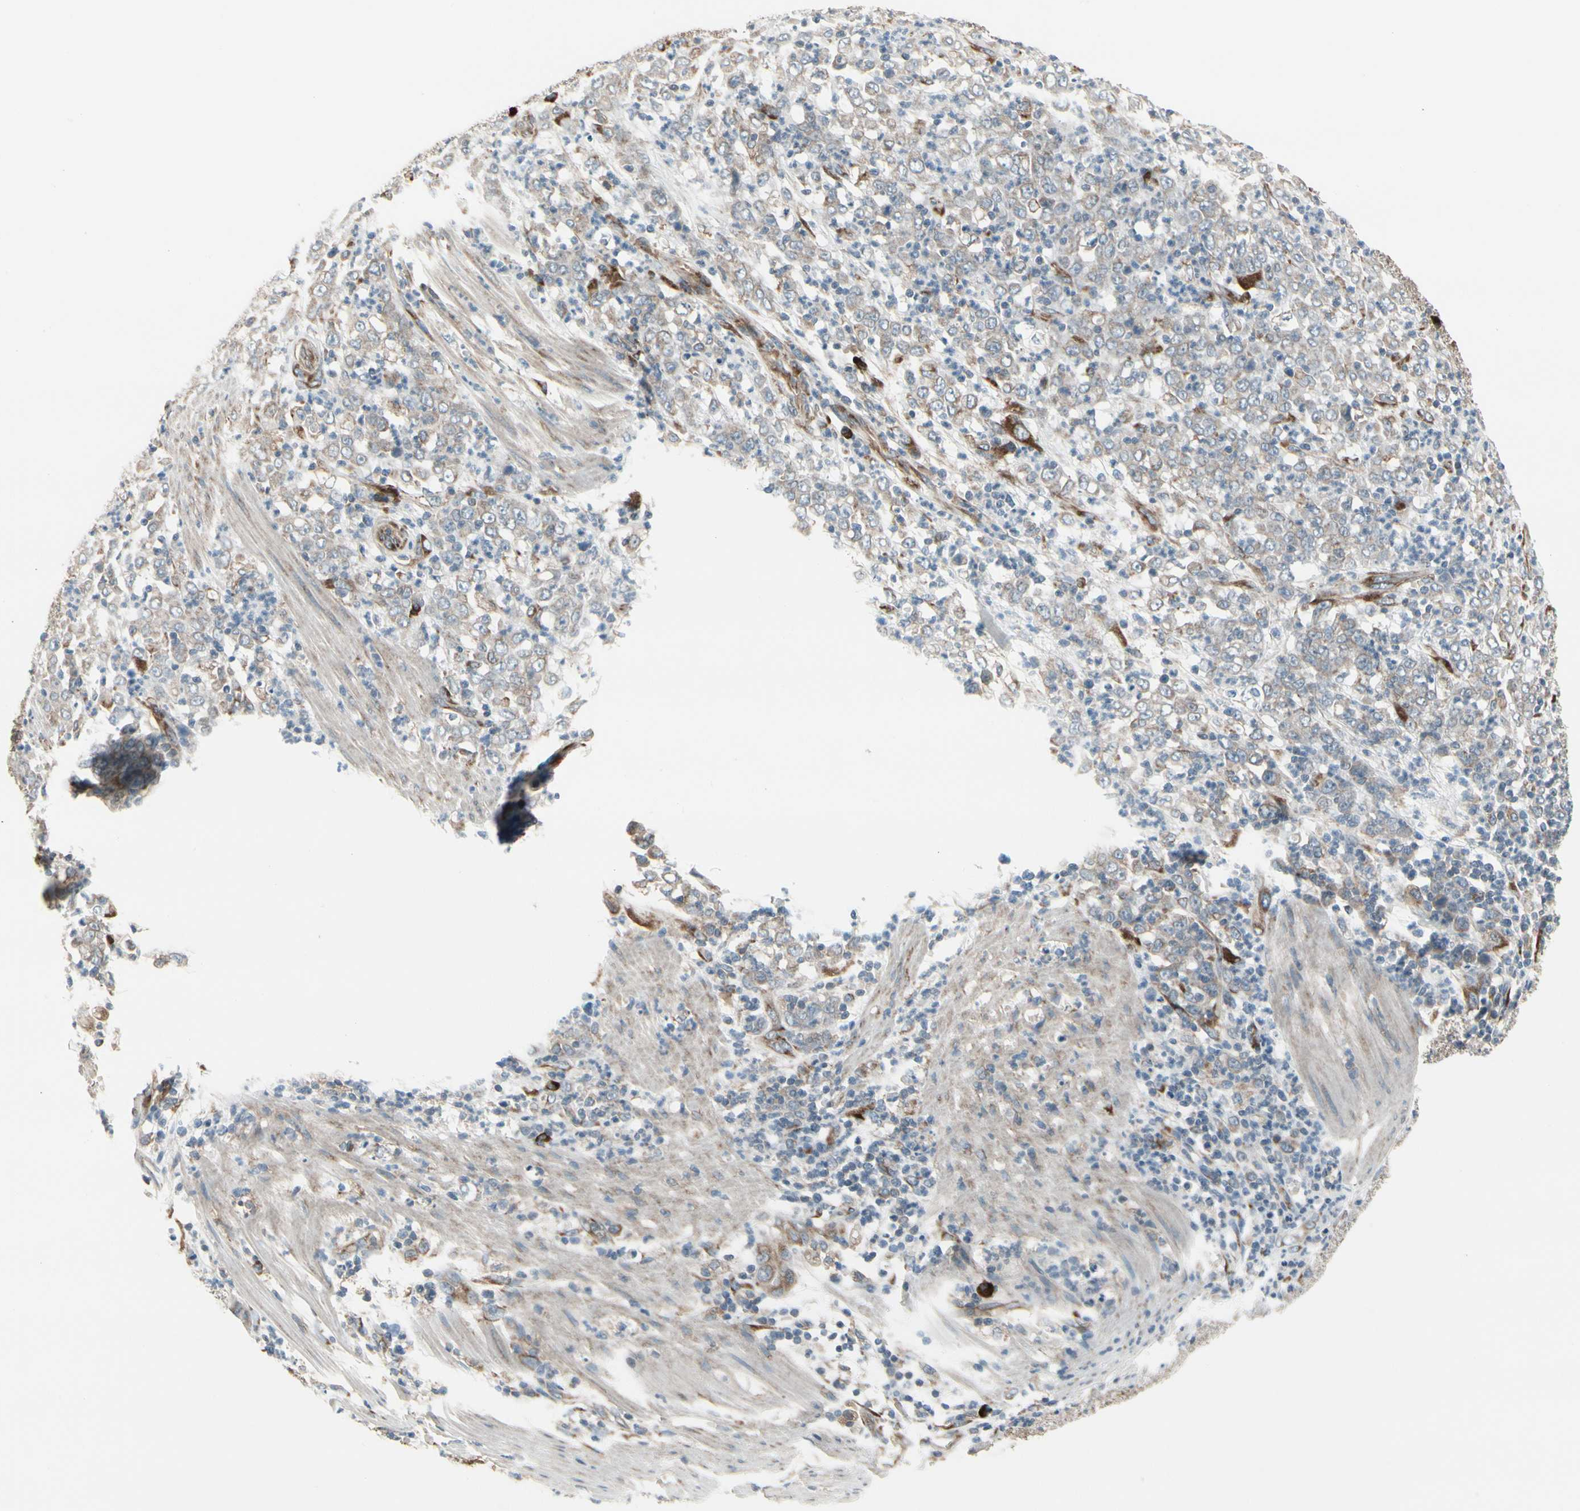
{"staining": {"intensity": "weak", "quantity": ">75%", "location": "cytoplasmic/membranous"}, "tissue": "stomach cancer", "cell_type": "Tumor cells", "image_type": "cancer", "snomed": [{"axis": "morphology", "description": "Adenocarcinoma, NOS"}, {"axis": "topography", "description": "Stomach, lower"}], "caption": "Weak cytoplasmic/membranous positivity for a protein is identified in about >75% of tumor cells of stomach cancer using immunohistochemistry.", "gene": "FNDC3A", "patient": {"sex": "female", "age": 71}}